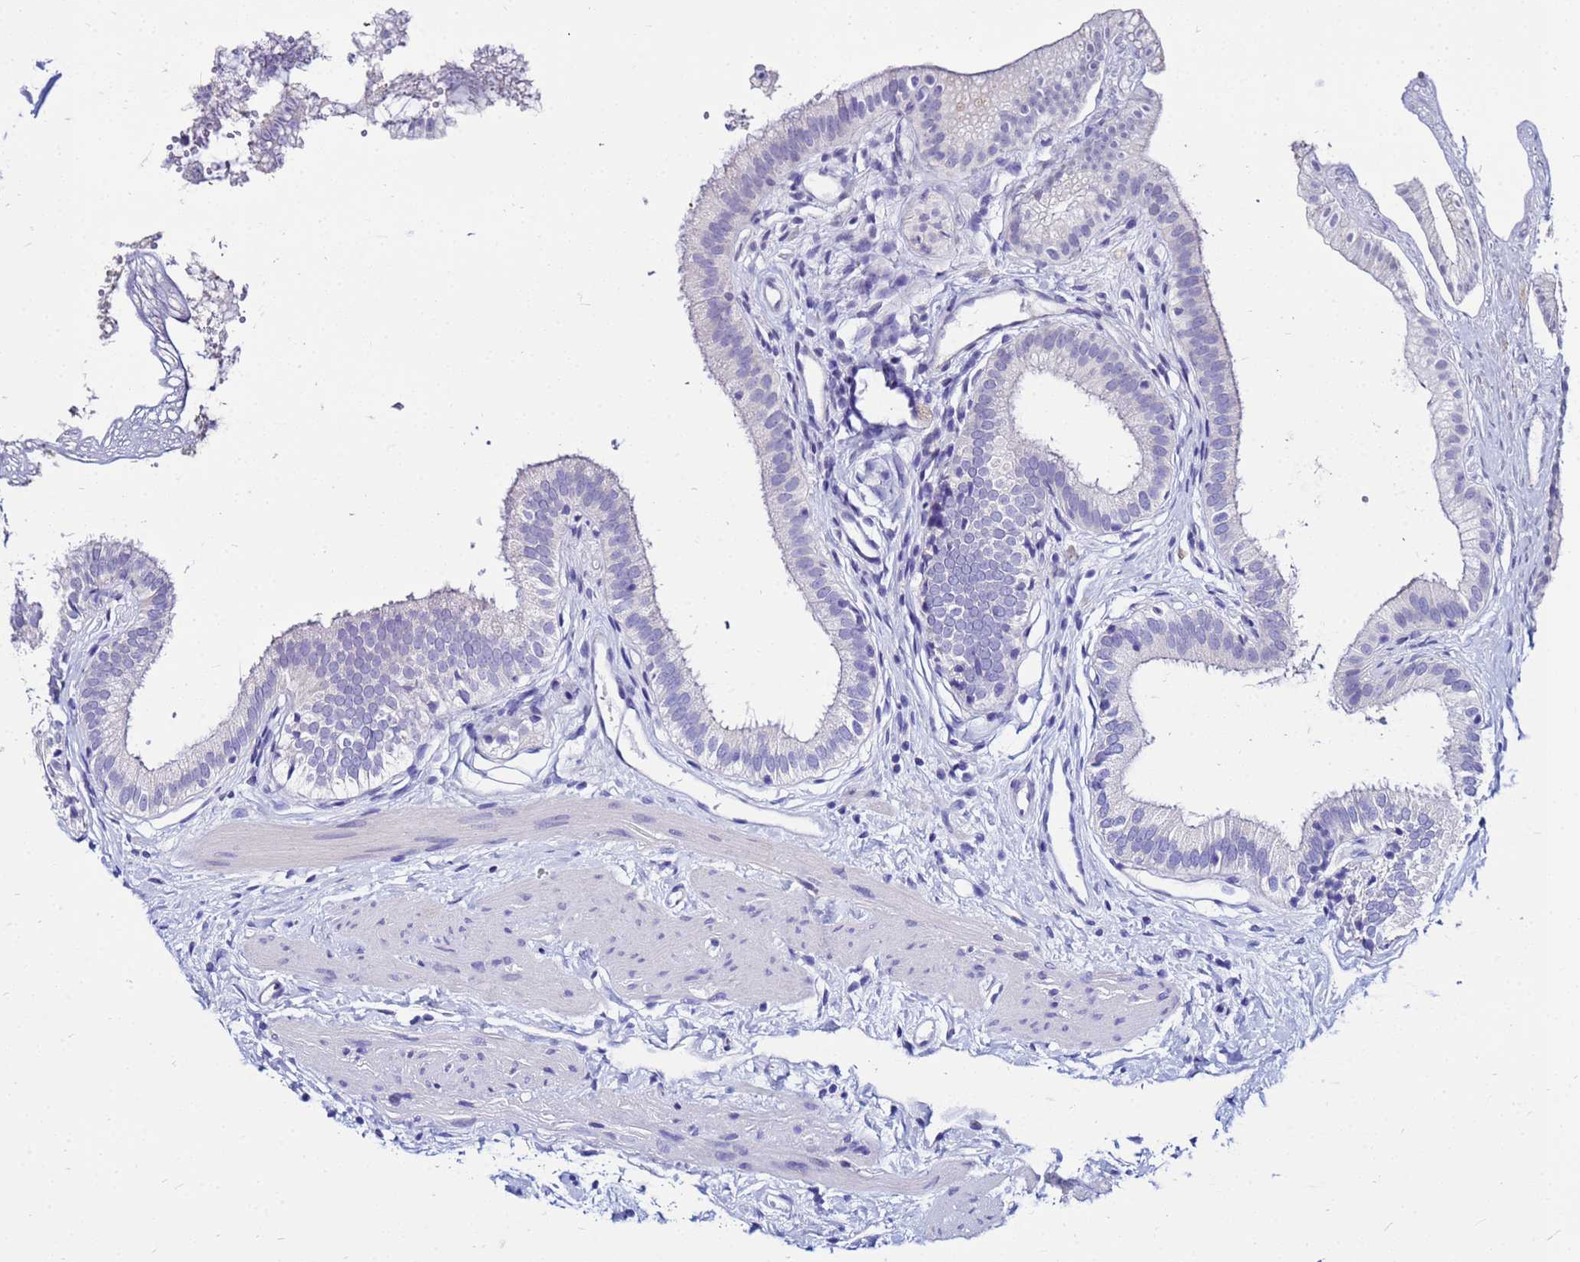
{"staining": {"intensity": "negative", "quantity": "none", "location": "none"}, "tissue": "gallbladder", "cell_type": "Glandular cells", "image_type": "normal", "snomed": [{"axis": "morphology", "description": "Normal tissue, NOS"}, {"axis": "topography", "description": "Gallbladder"}], "caption": "The immunohistochemistry (IHC) photomicrograph has no significant positivity in glandular cells of gallbladder.", "gene": "PPP1R14C", "patient": {"sex": "female", "age": 54}}